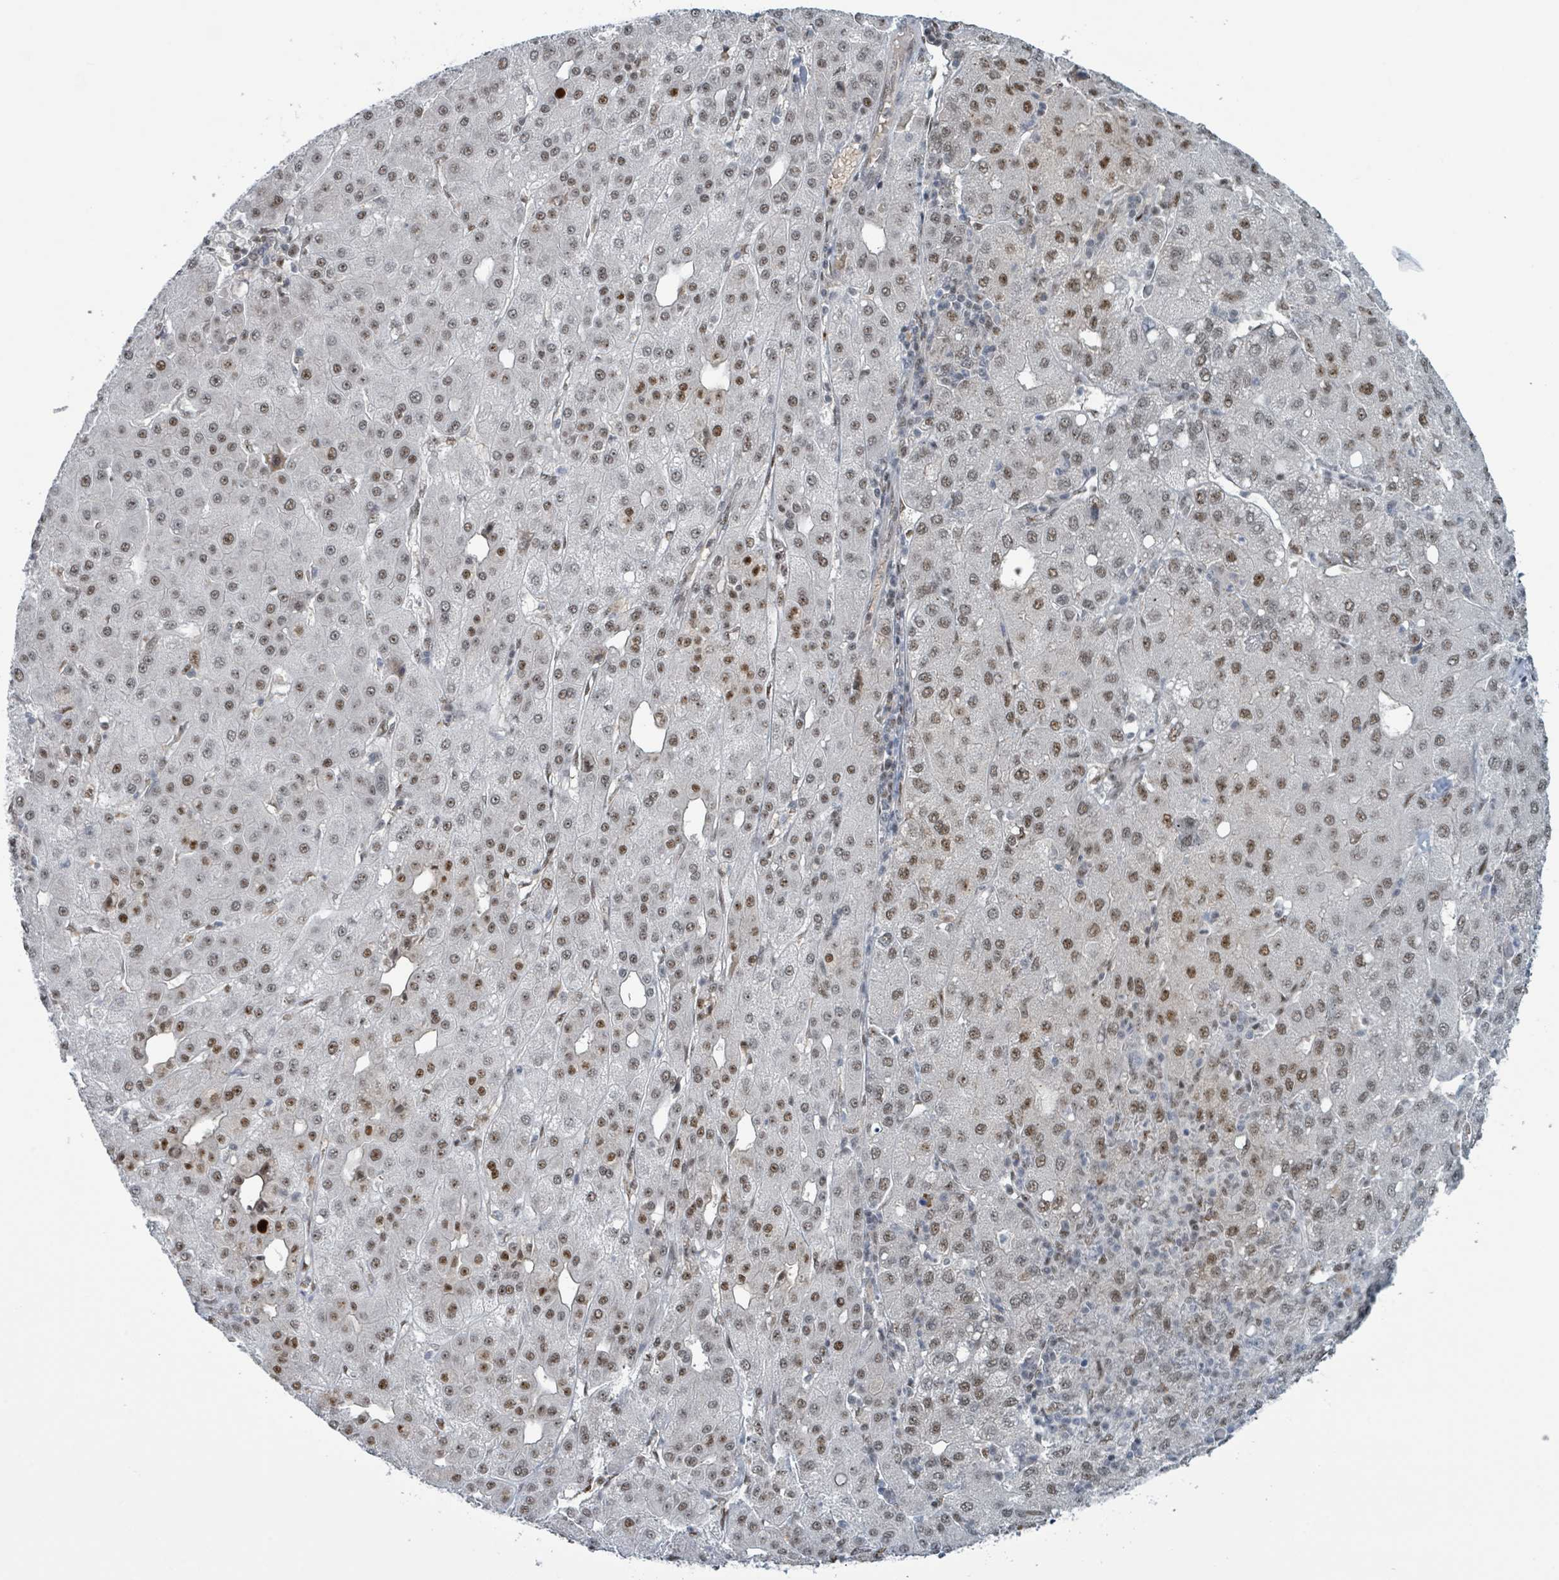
{"staining": {"intensity": "moderate", "quantity": "25%-75%", "location": "nuclear"}, "tissue": "liver cancer", "cell_type": "Tumor cells", "image_type": "cancer", "snomed": [{"axis": "morphology", "description": "Carcinoma, Hepatocellular, NOS"}, {"axis": "topography", "description": "Liver"}], "caption": "The photomicrograph demonstrates staining of hepatocellular carcinoma (liver), revealing moderate nuclear protein positivity (brown color) within tumor cells.", "gene": "KLF3", "patient": {"sex": "male", "age": 65}}